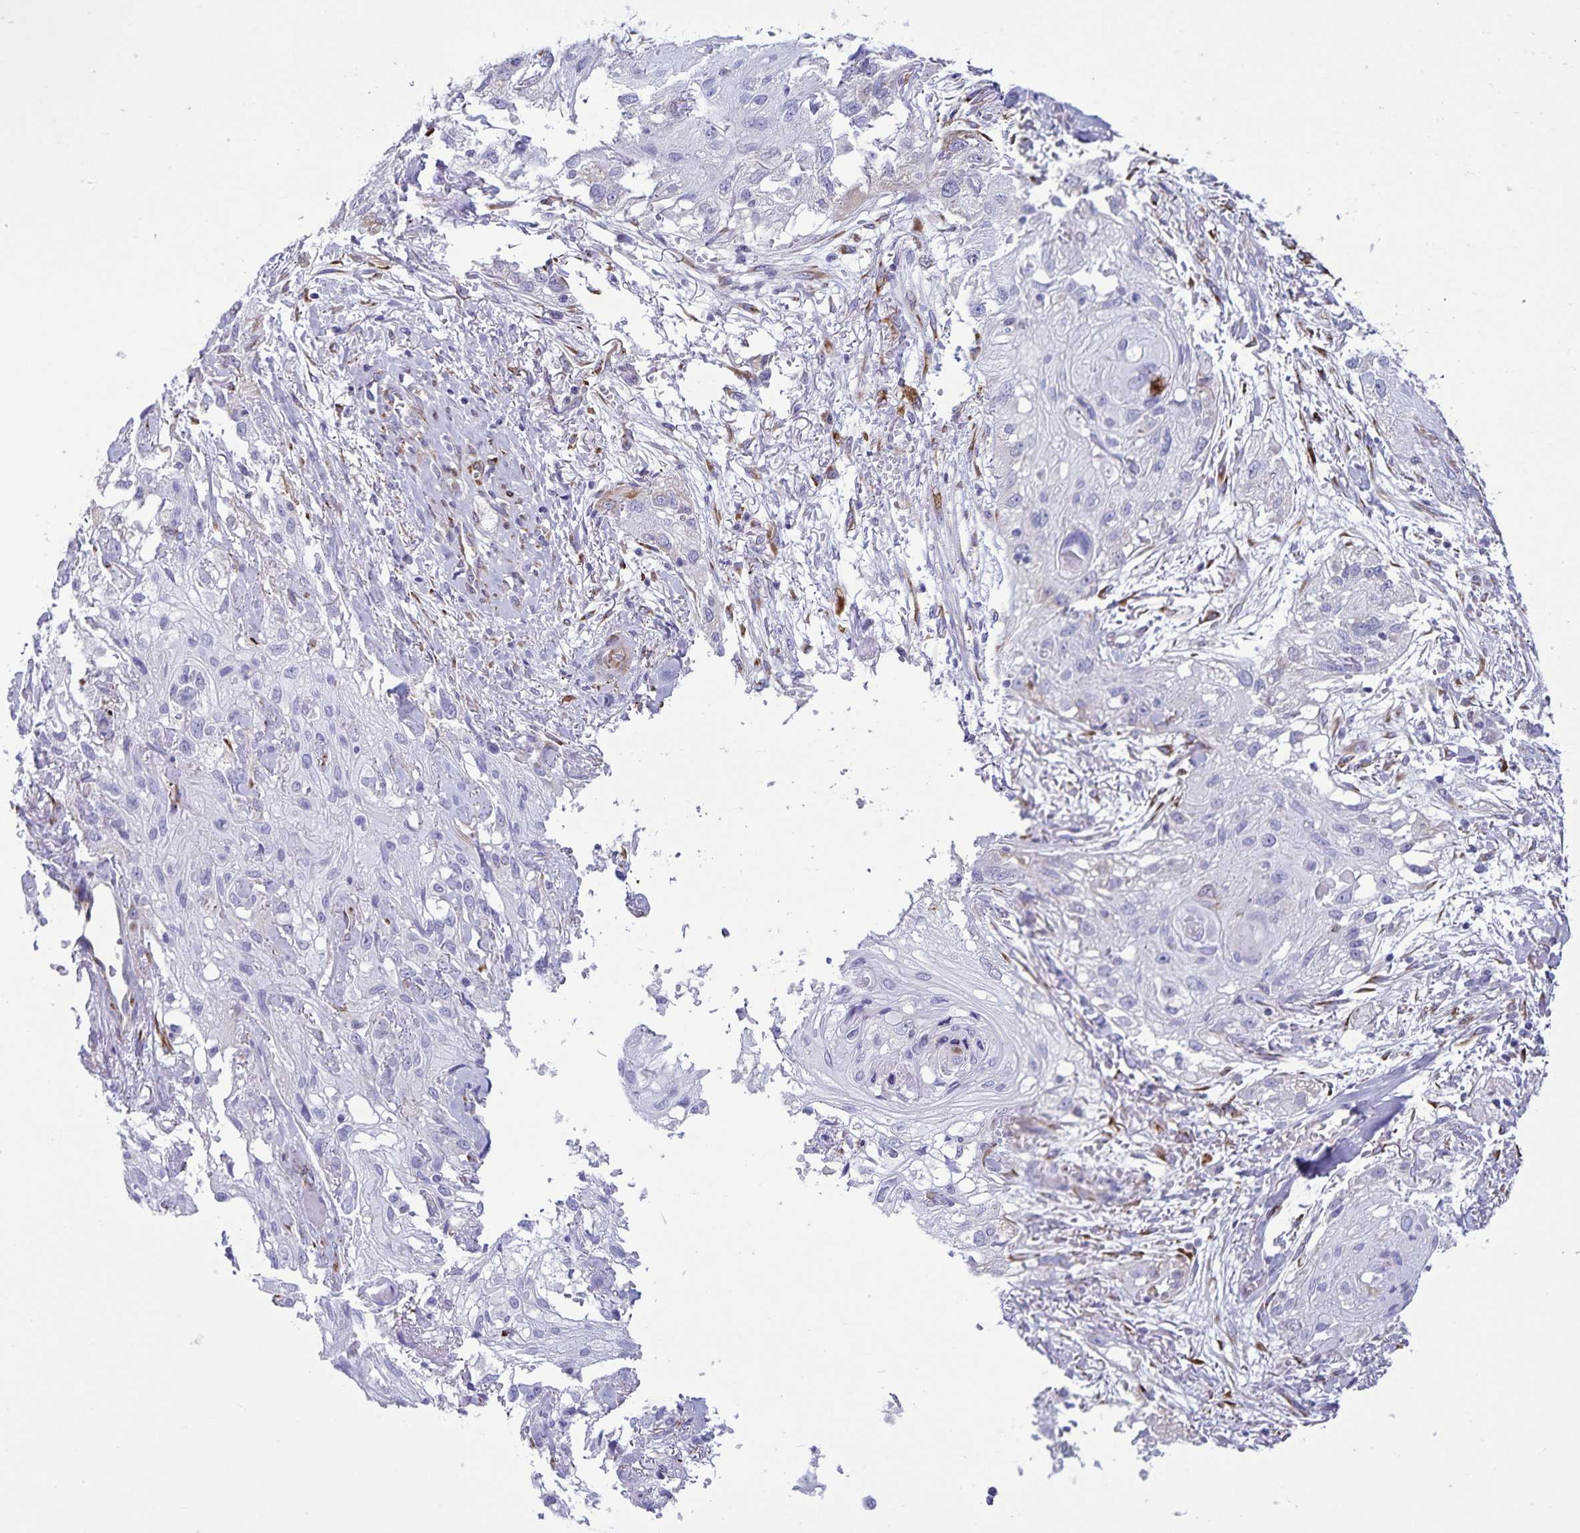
{"staining": {"intensity": "negative", "quantity": "none", "location": "none"}, "tissue": "skin cancer", "cell_type": "Tumor cells", "image_type": "cancer", "snomed": [{"axis": "morphology", "description": "Squamous cell carcinoma, NOS"}, {"axis": "topography", "description": "Skin"}, {"axis": "topography", "description": "Vulva"}], "caption": "Protein analysis of skin squamous cell carcinoma displays no significant expression in tumor cells. (Immunohistochemistry (ihc), brightfield microscopy, high magnification).", "gene": "RCN1", "patient": {"sex": "female", "age": 86}}